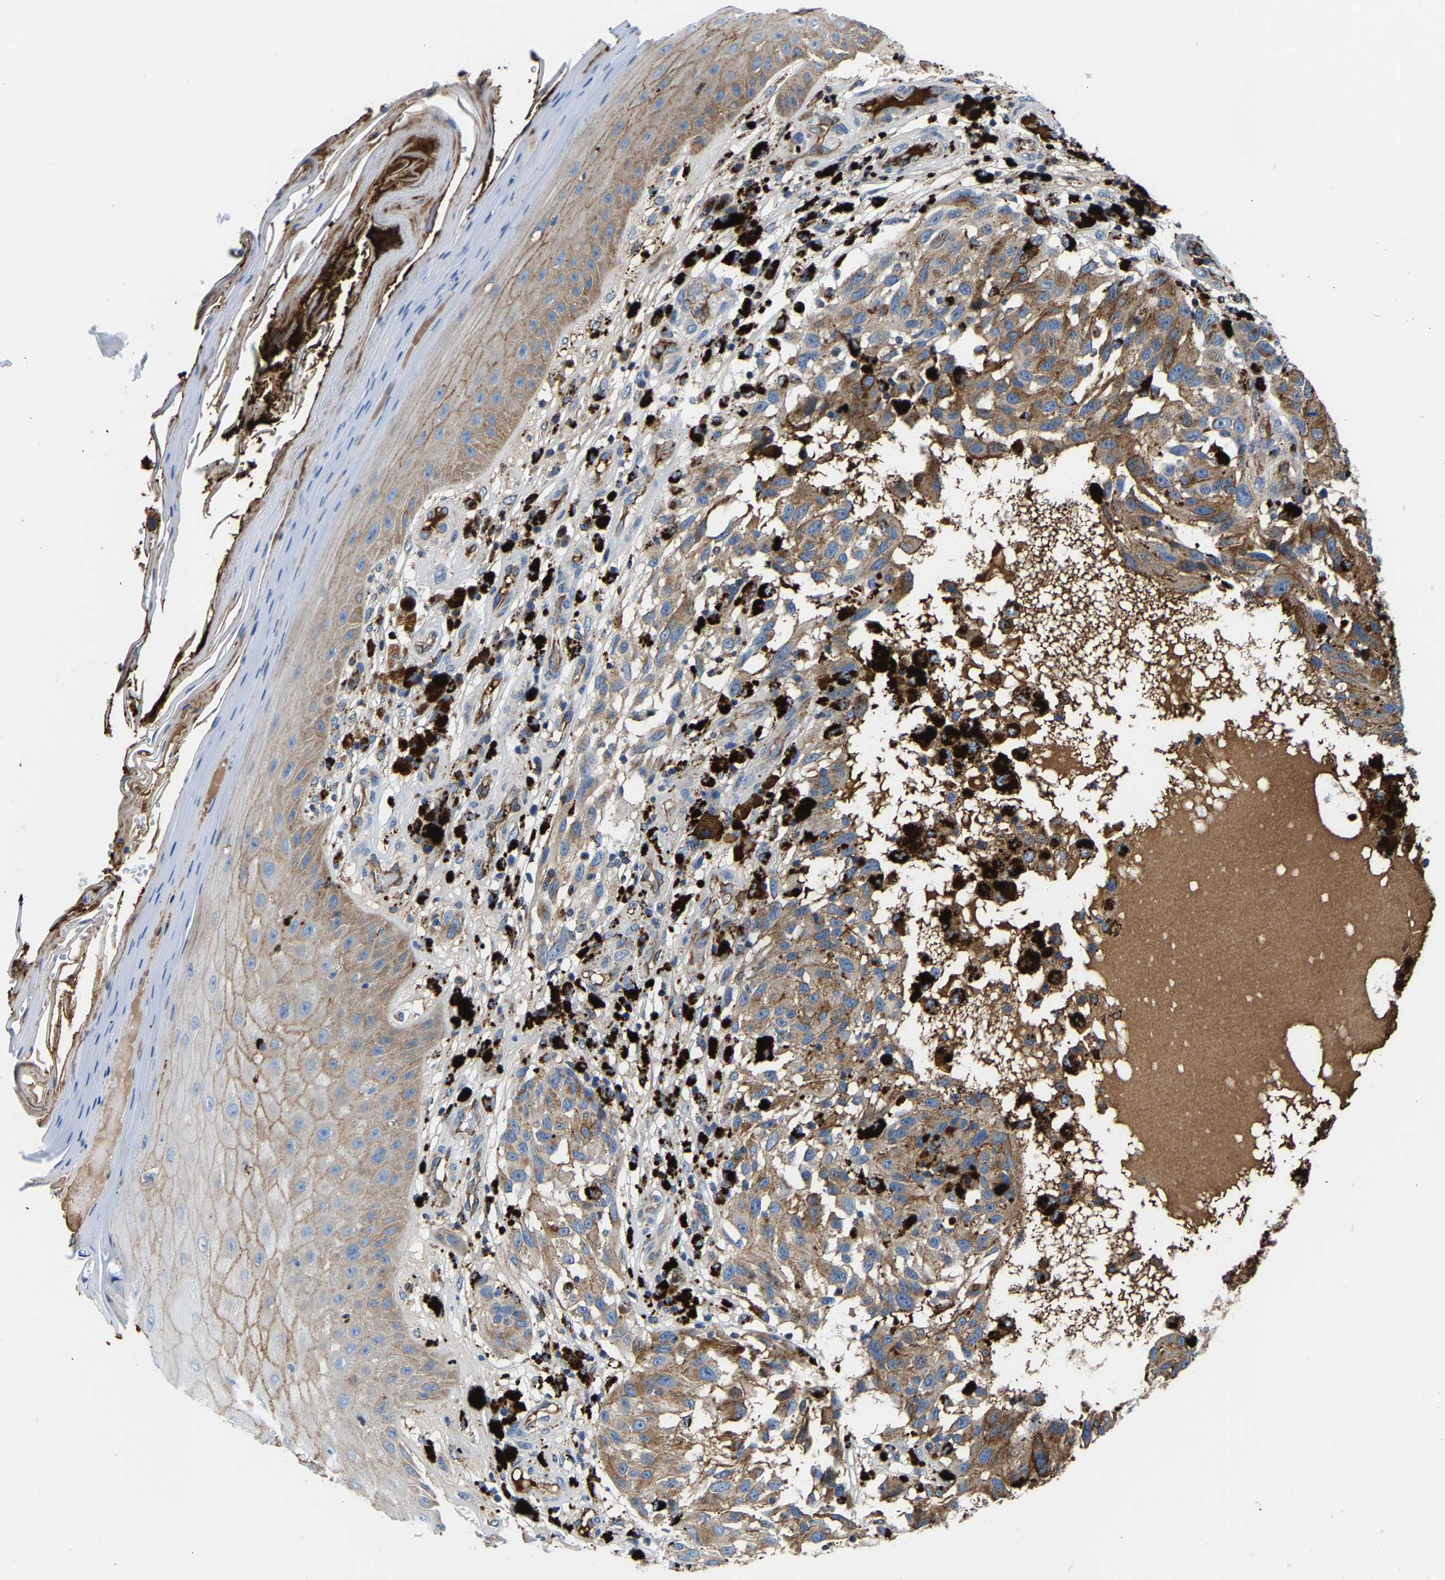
{"staining": {"intensity": "moderate", "quantity": ">75%", "location": "cytoplasmic/membranous"}, "tissue": "melanoma", "cell_type": "Tumor cells", "image_type": "cancer", "snomed": [{"axis": "morphology", "description": "Malignant melanoma, NOS"}, {"axis": "topography", "description": "Skin"}], "caption": "Moderate cytoplasmic/membranous protein expression is identified in about >75% of tumor cells in malignant melanoma. The staining is performed using DAB (3,3'-diaminobenzidine) brown chromogen to label protein expression. The nuclei are counter-stained blue using hematoxylin.", "gene": "DPP7", "patient": {"sex": "female", "age": 73}}